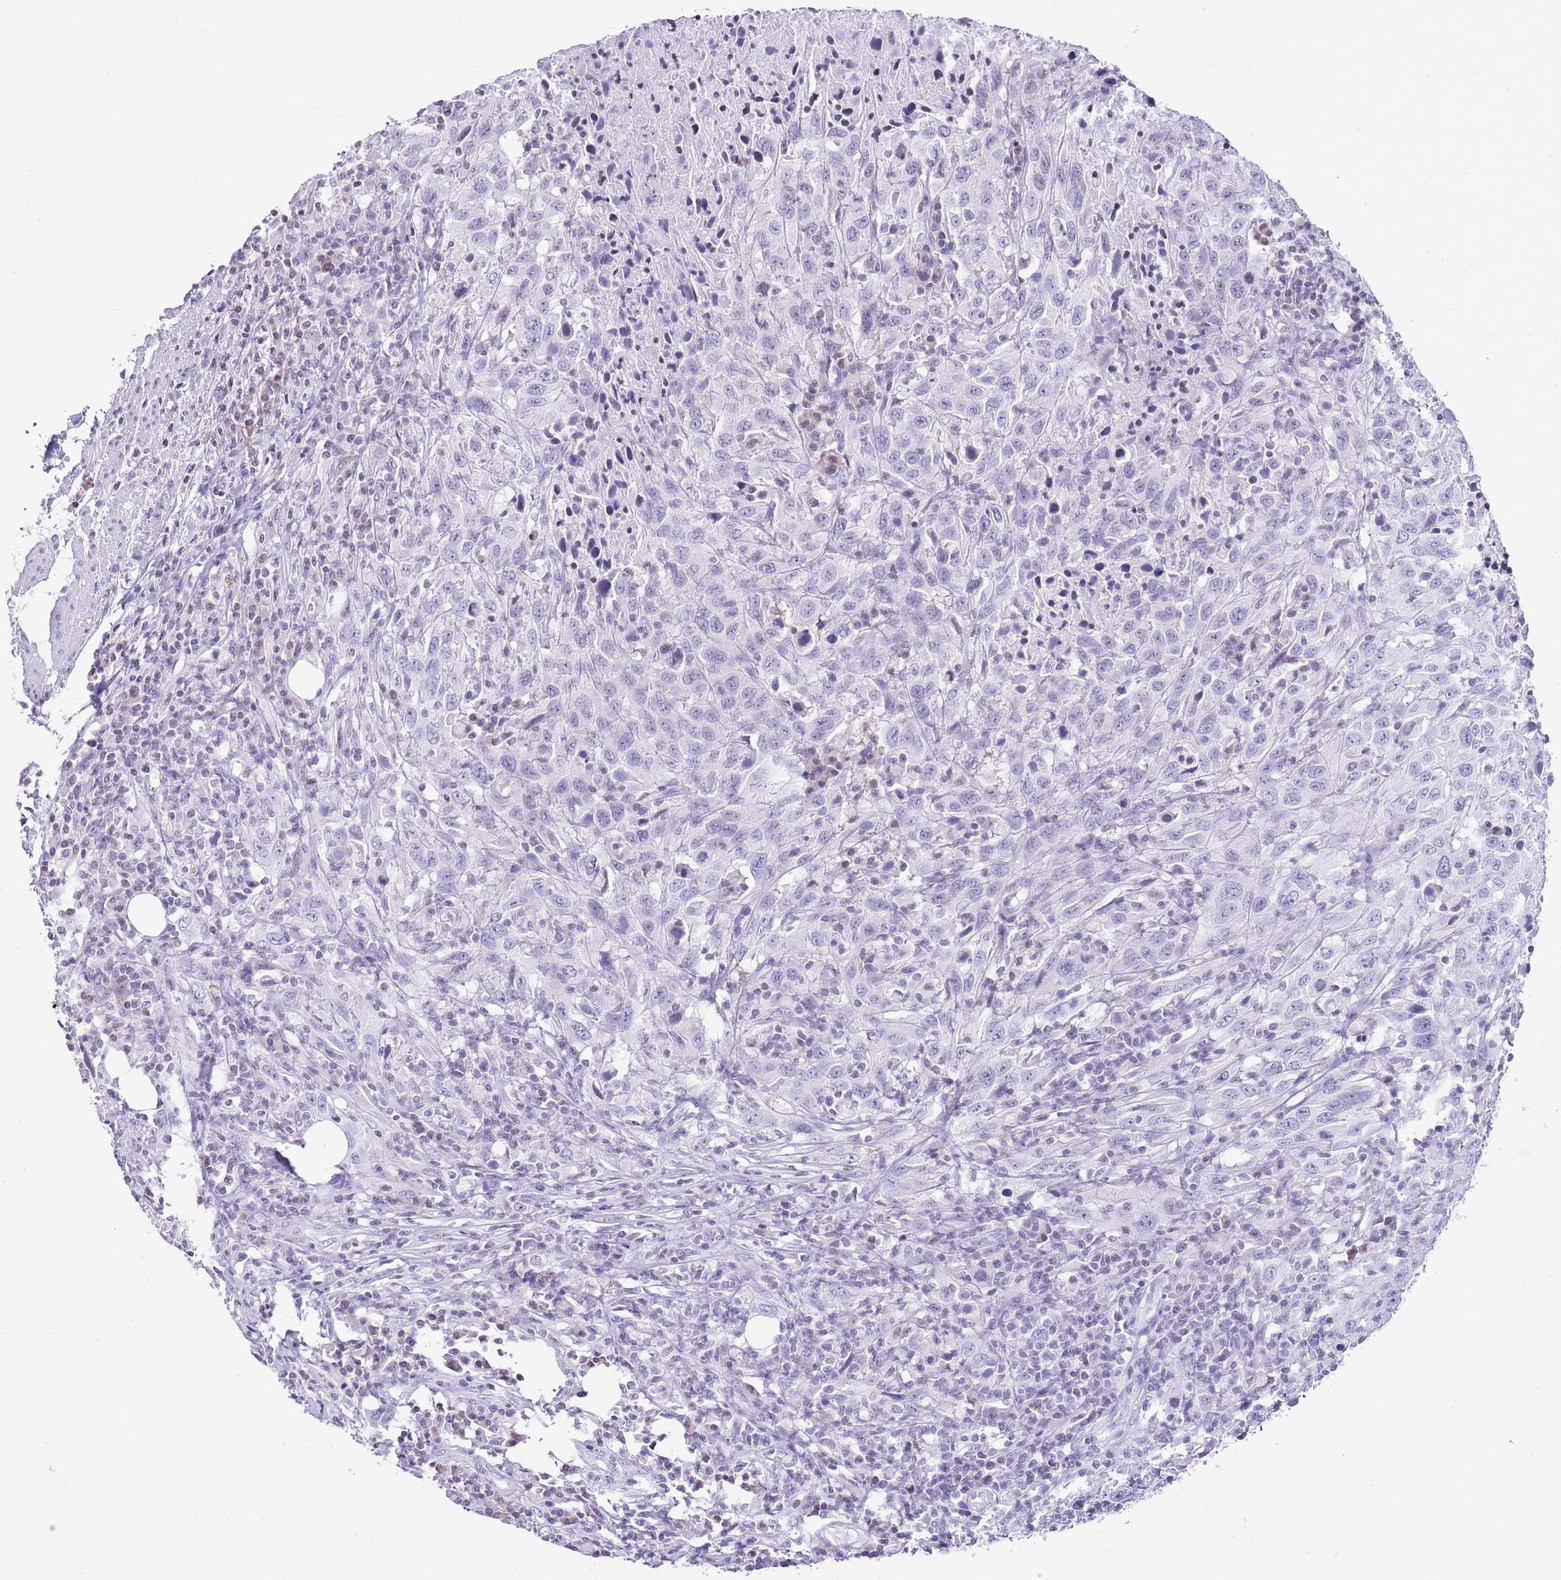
{"staining": {"intensity": "weak", "quantity": "<25%", "location": "cytoplasmic/membranous"}, "tissue": "urothelial cancer", "cell_type": "Tumor cells", "image_type": "cancer", "snomed": [{"axis": "morphology", "description": "Urothelial carcinoma, High grade"}, {"axis": "topography", "description": "Urinary bladder"}], "caption": "A micrograph of human high-grade urothelial carcinoma is negative for staining in tumor cells. (Stains: DAB (3,3'-diaminobenzidine) immunohistochemistry with hematoxylin counter stain, Microscopy: brightfield microscopy at high magnification).", "gene": "PRR15", "patient": {"sex": "male", "age": 61}}